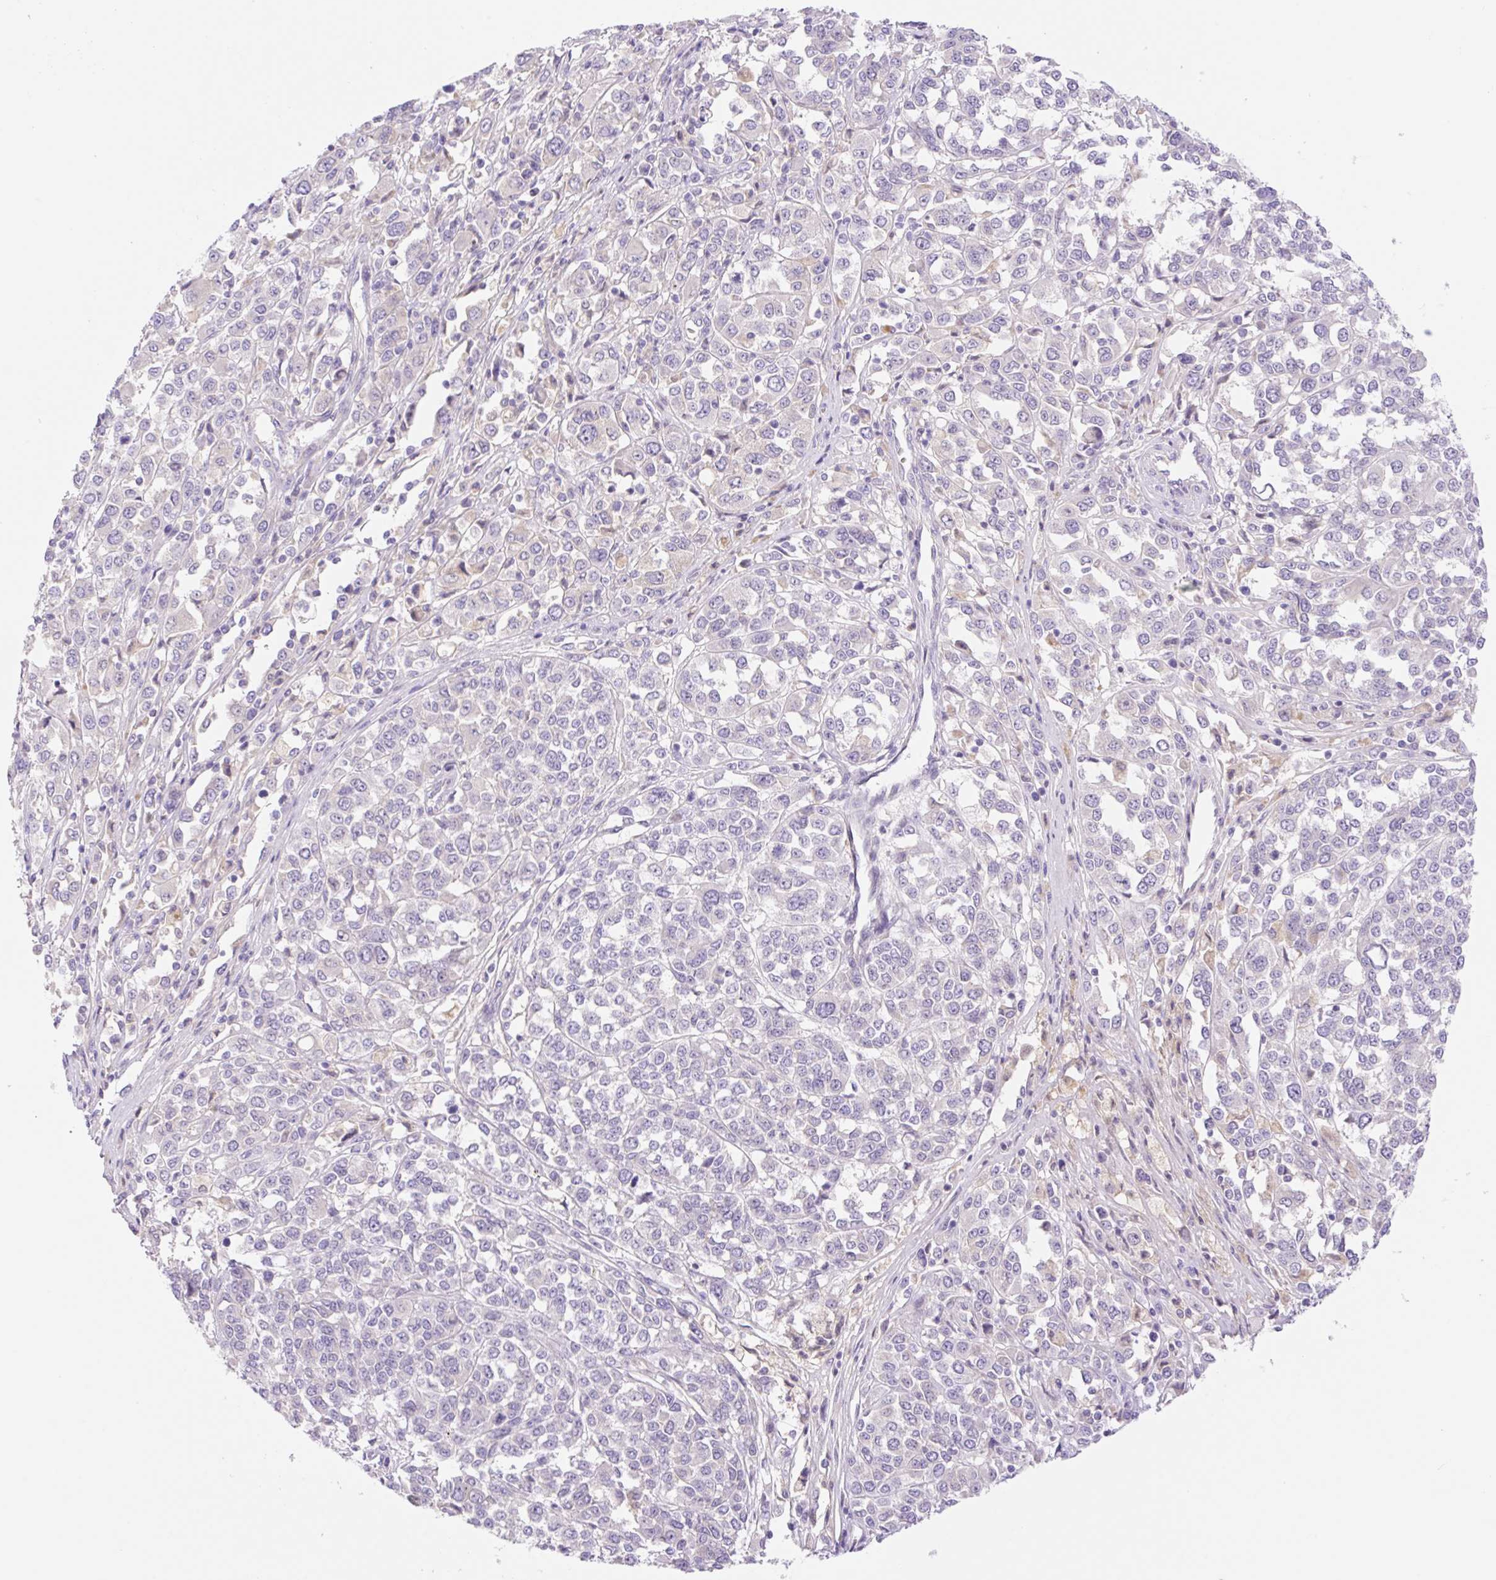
{"staining": {"intensity": "negative", "quantity": "none", "location": "none"}, "tissue": "melanoma", "cell_type": "Tumor cells", "image_type": "cancer", "snomed": [{"axis": "morphology", "description": "Malignant melanoma, Metastatic site"}, {"axis": "topography", "description": "Lymph node"}], "caption": "This is a micrograph of IHC staining of malignant melanoma (metastatic site), which shows no staining in tumor cells.", "gene": "DENND5A", "patient": {"sex": "male", "age": 44}}